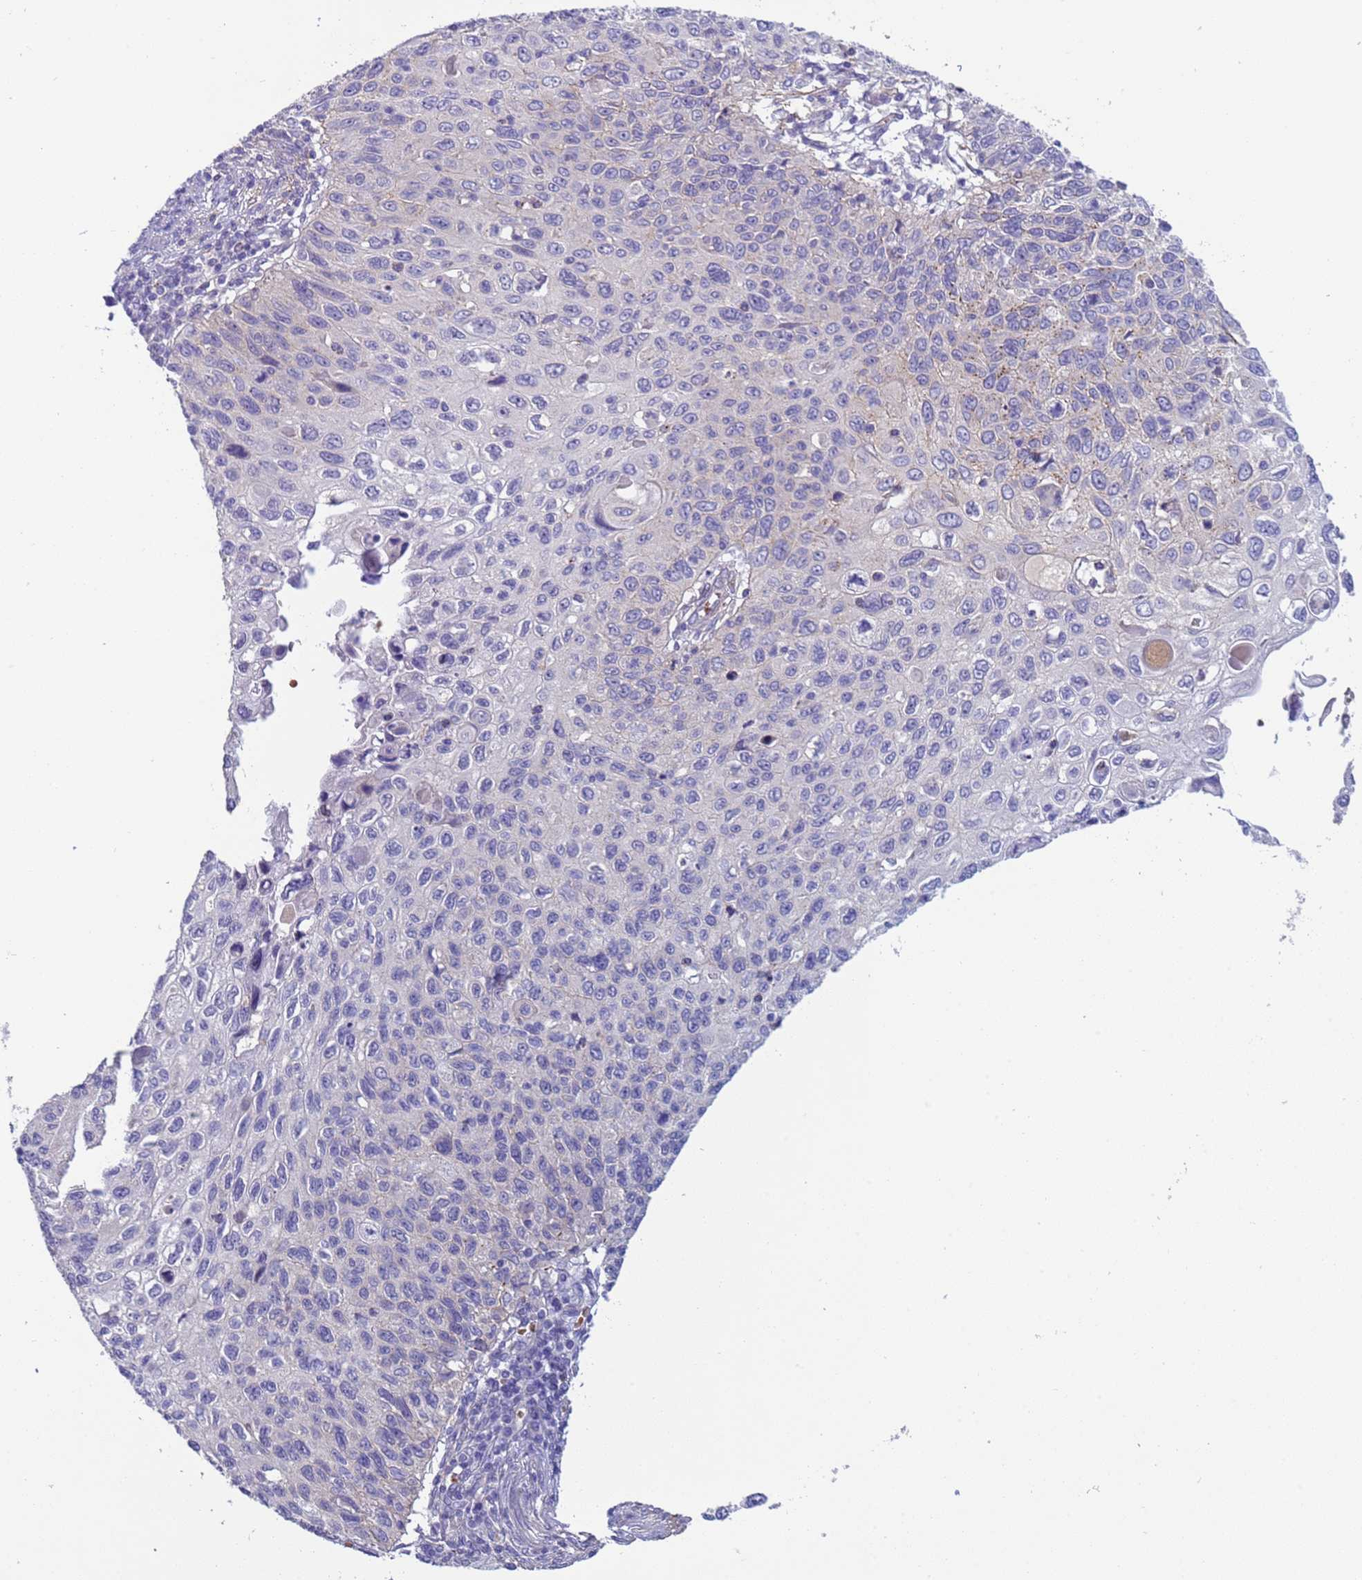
{"staining": {"intensity": "negative", "quantity": "none", "location": "none"}, "tissue": "cervical cancer", "cell_type": "Tumor cells", "image_type": "cancer", "snomed": [{"axis": "morphology", "description": "Squamous cell carcinoma, NOS"}, {"axis": "topography", "description": "Cervix"}], "caption": "High magnification brightfield microscopy of cervical cancer (squamous cell carcinoma) stained with DAB (brown) and counterstained with hematoxylin (blue): tumor cells show no significant expression.", "gene": "KBTBD3", "patient": {"sex": "female", "age": 70}}